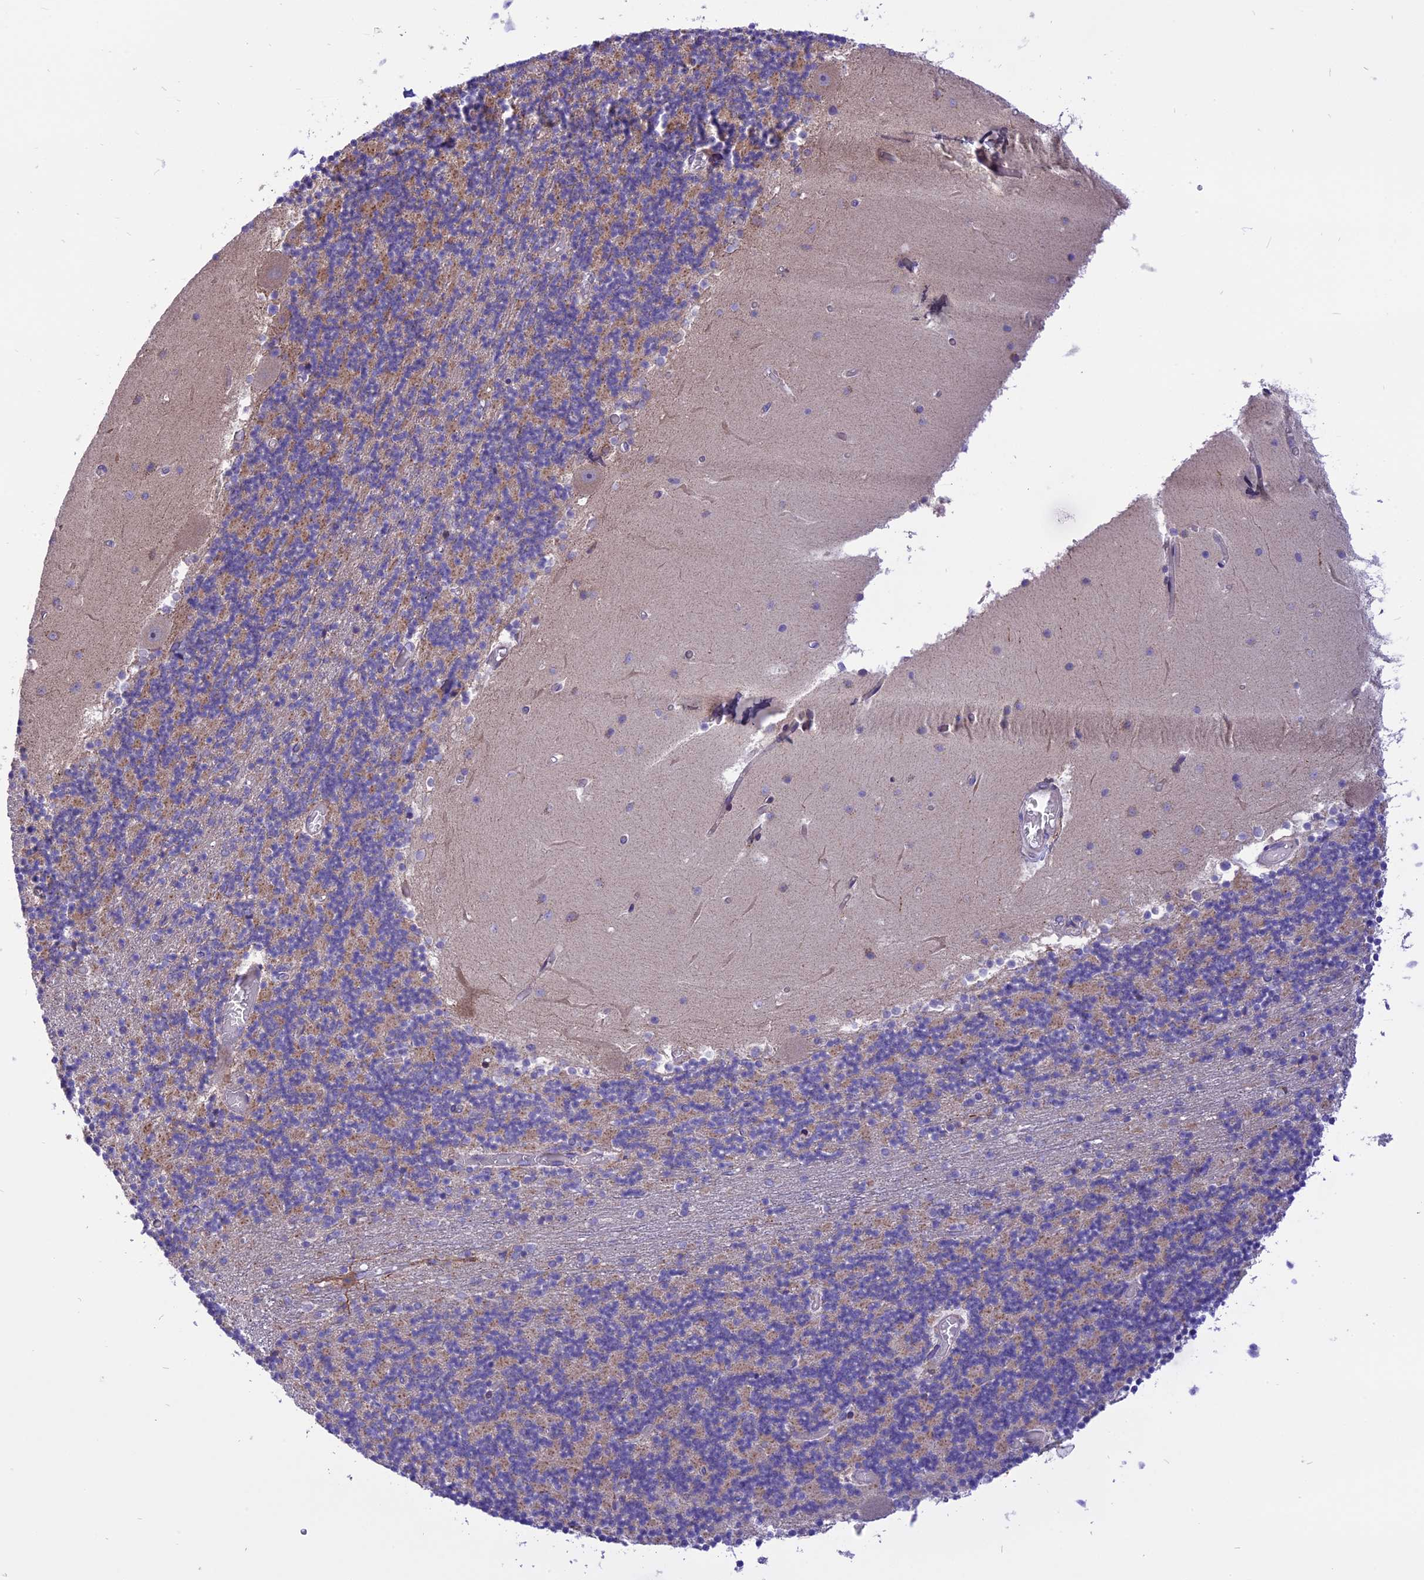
{"staining": {"intensity": "moderate", "quantity": "25%-75%", "location": "cytoplasmic/membranous"}, "tissue": "cerebellum", "cell_type": "Cells in granular layer", "image_type": "normal", "snomed": [{"axis": "morphology", "description": "Normal tissue, NOS"}, {"axis": "topography", "description": "Cerebellum"}], "caption": "This image demonstrates immunohistochemistry staining of normal cerebellum, with medium moderate cytoplasmic/membranous staining in approximately 25%-75% of cells in granular layer.", "gene": "ARMCX6", "patient": {"sex": "female", "age": 28}}